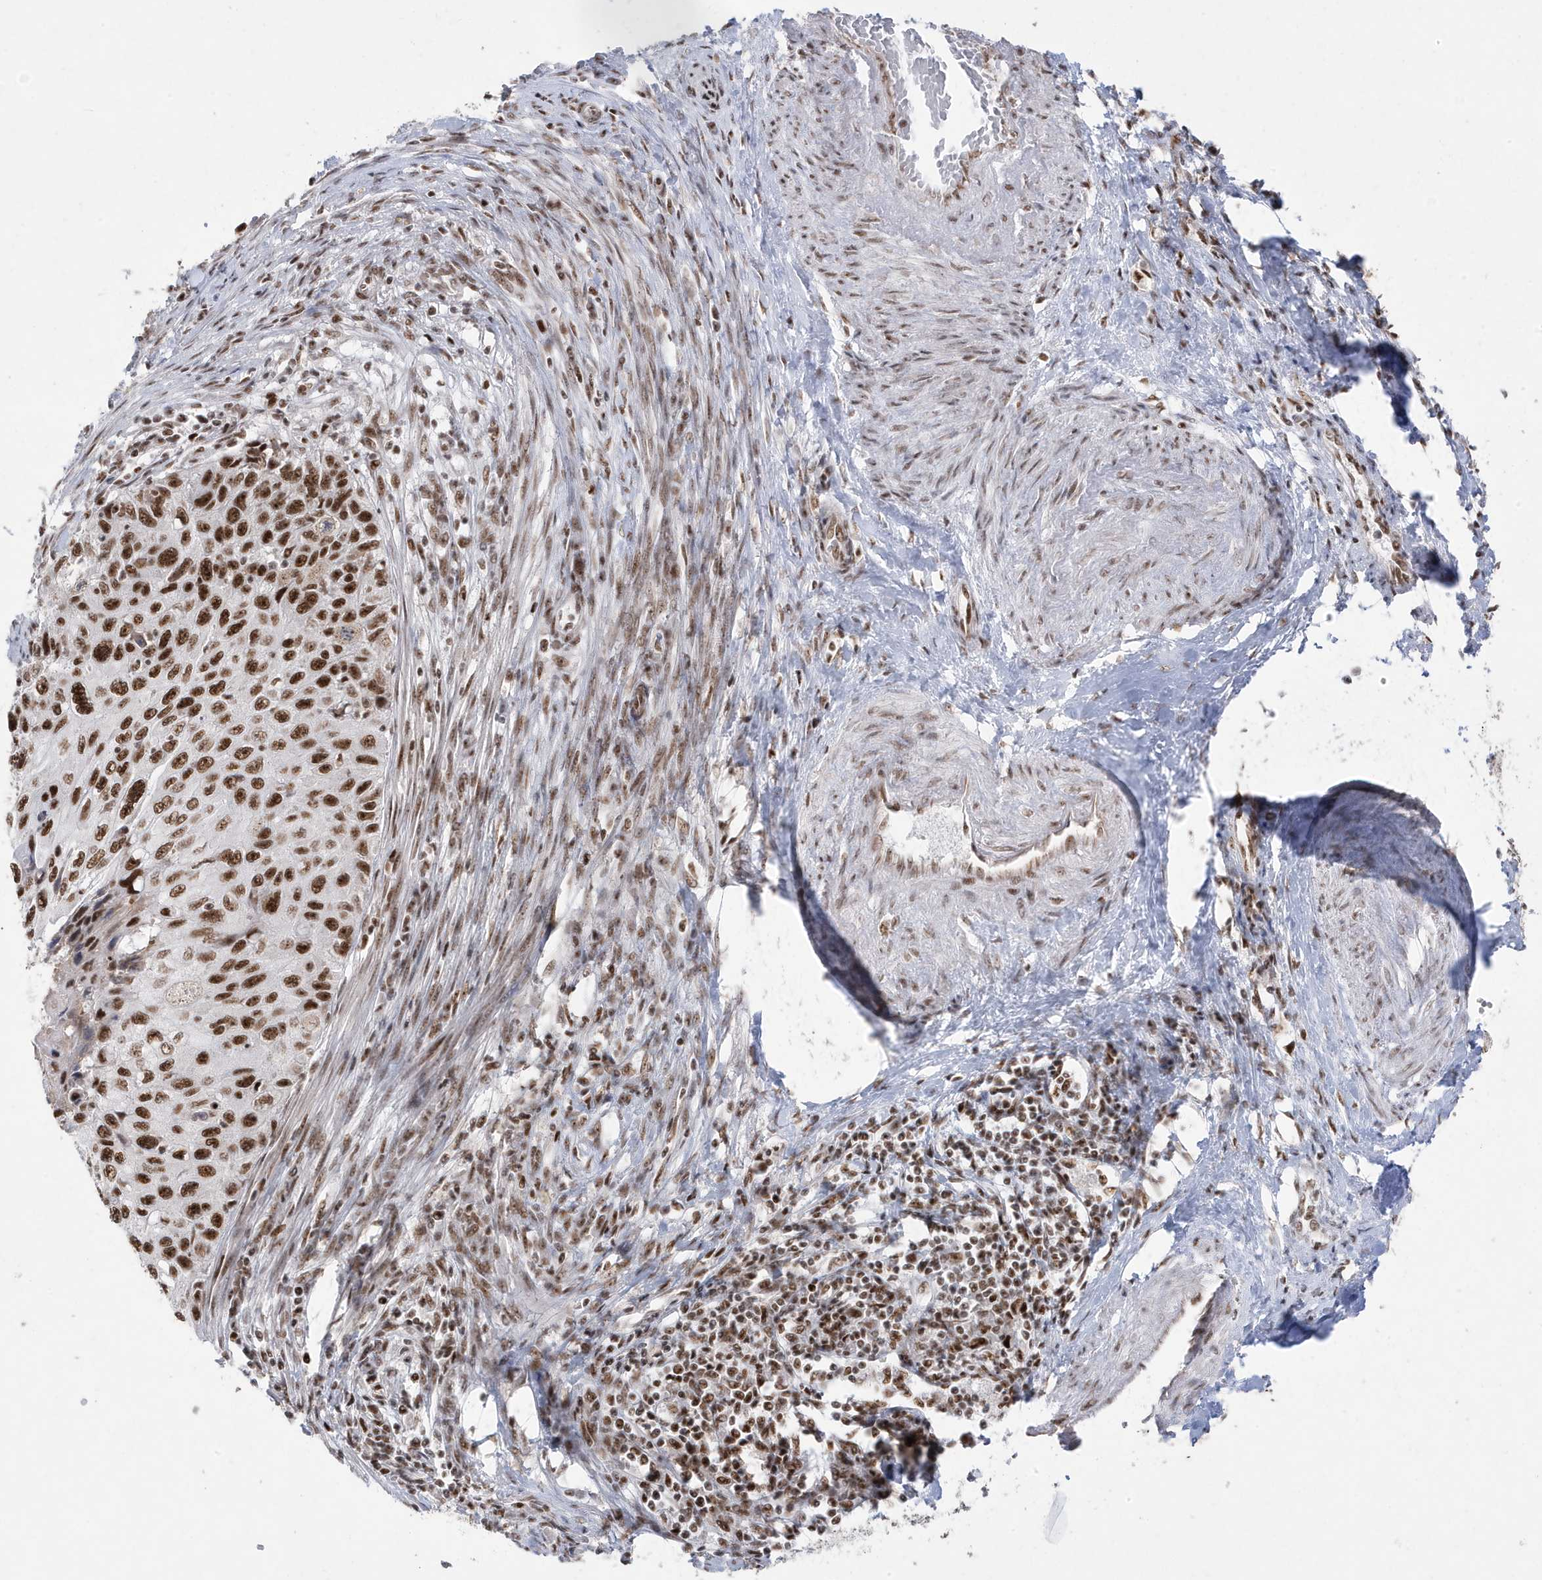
{"staining": {"intensity": "strong", "quantity": ">75%", "location": "nuclear"}, "tissue": "cervical cancer", "cell_type": "Tumor cells", "image_type": "cancer", "snomed": [{"axis": "morphology", "description": "Squamous cell carcinoma, NOS"}, {"axis": "topography", "description": "Cervix"}], "caption": "The immunohistochemical stain labels strong nuclear positivity in tumor cells of cervical cancer (squamous cell carcinoma) tissue.", "gene": "MTREX", "patient": {"sex": "female", "age": 70}}